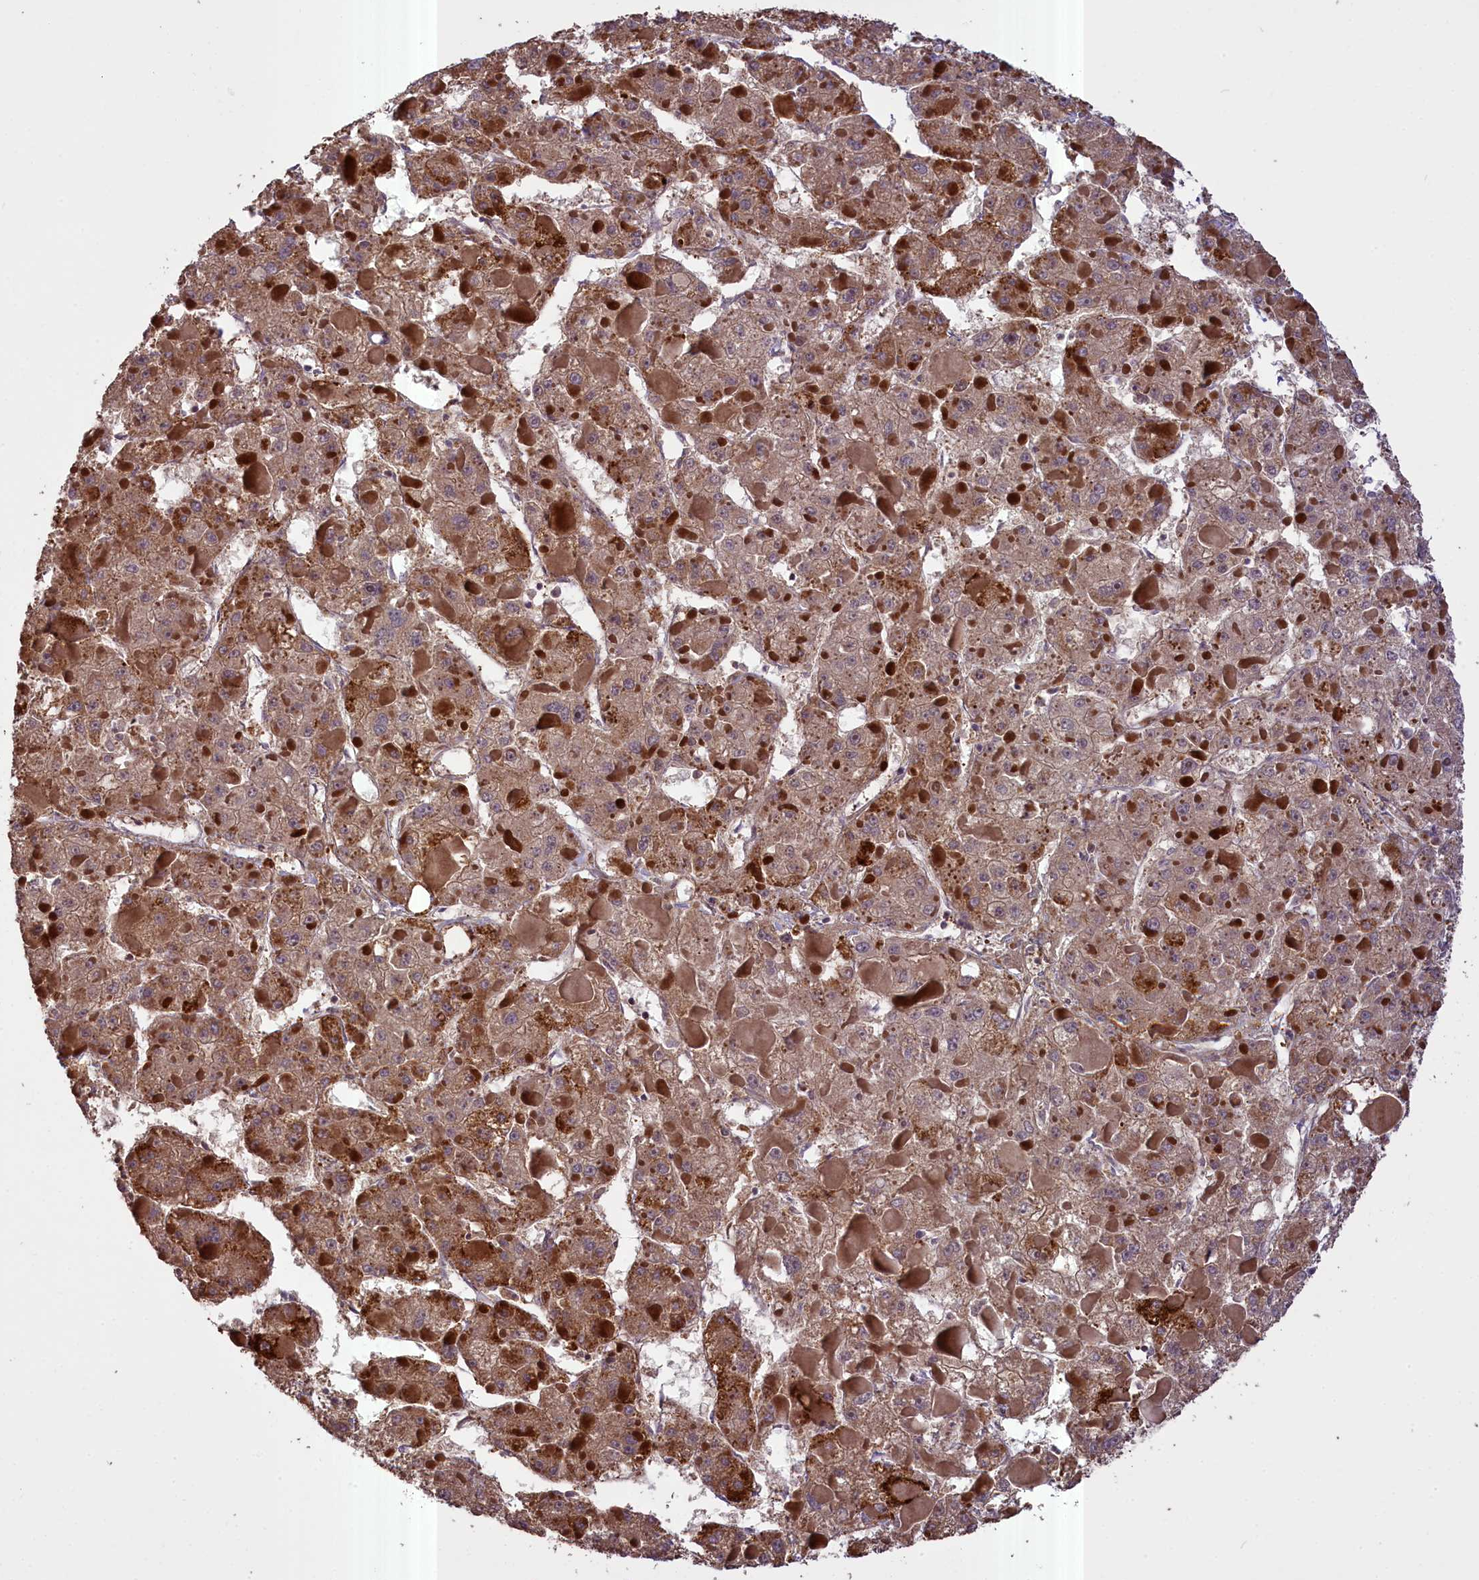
{"staining": {"intensity": "moderate", "quantity": ">75%", "location": "cytoplasmic/membranous"}, "tissue": "liver cancer", "cell_type": "Tumor cells", "image_type": "cancer", "snomed": [{"axis": "morphology", "description": "Carcinoma, Hepatocellular, NOS"}, {"axis": "topography", "description": "Liver"}], "caption": "Liver cancer (hepatocellular carcinoma) stained with DAB (3,3'-diaminobenzidine) immunohistochemistry (IHC) shows medium levels of moderate cytoplasmic/membranous staining in about >75% of tumor cells. Nuclei are stained in blue.", "gene": "FUZ", "patient": {"sex": "female", "age": 73}}